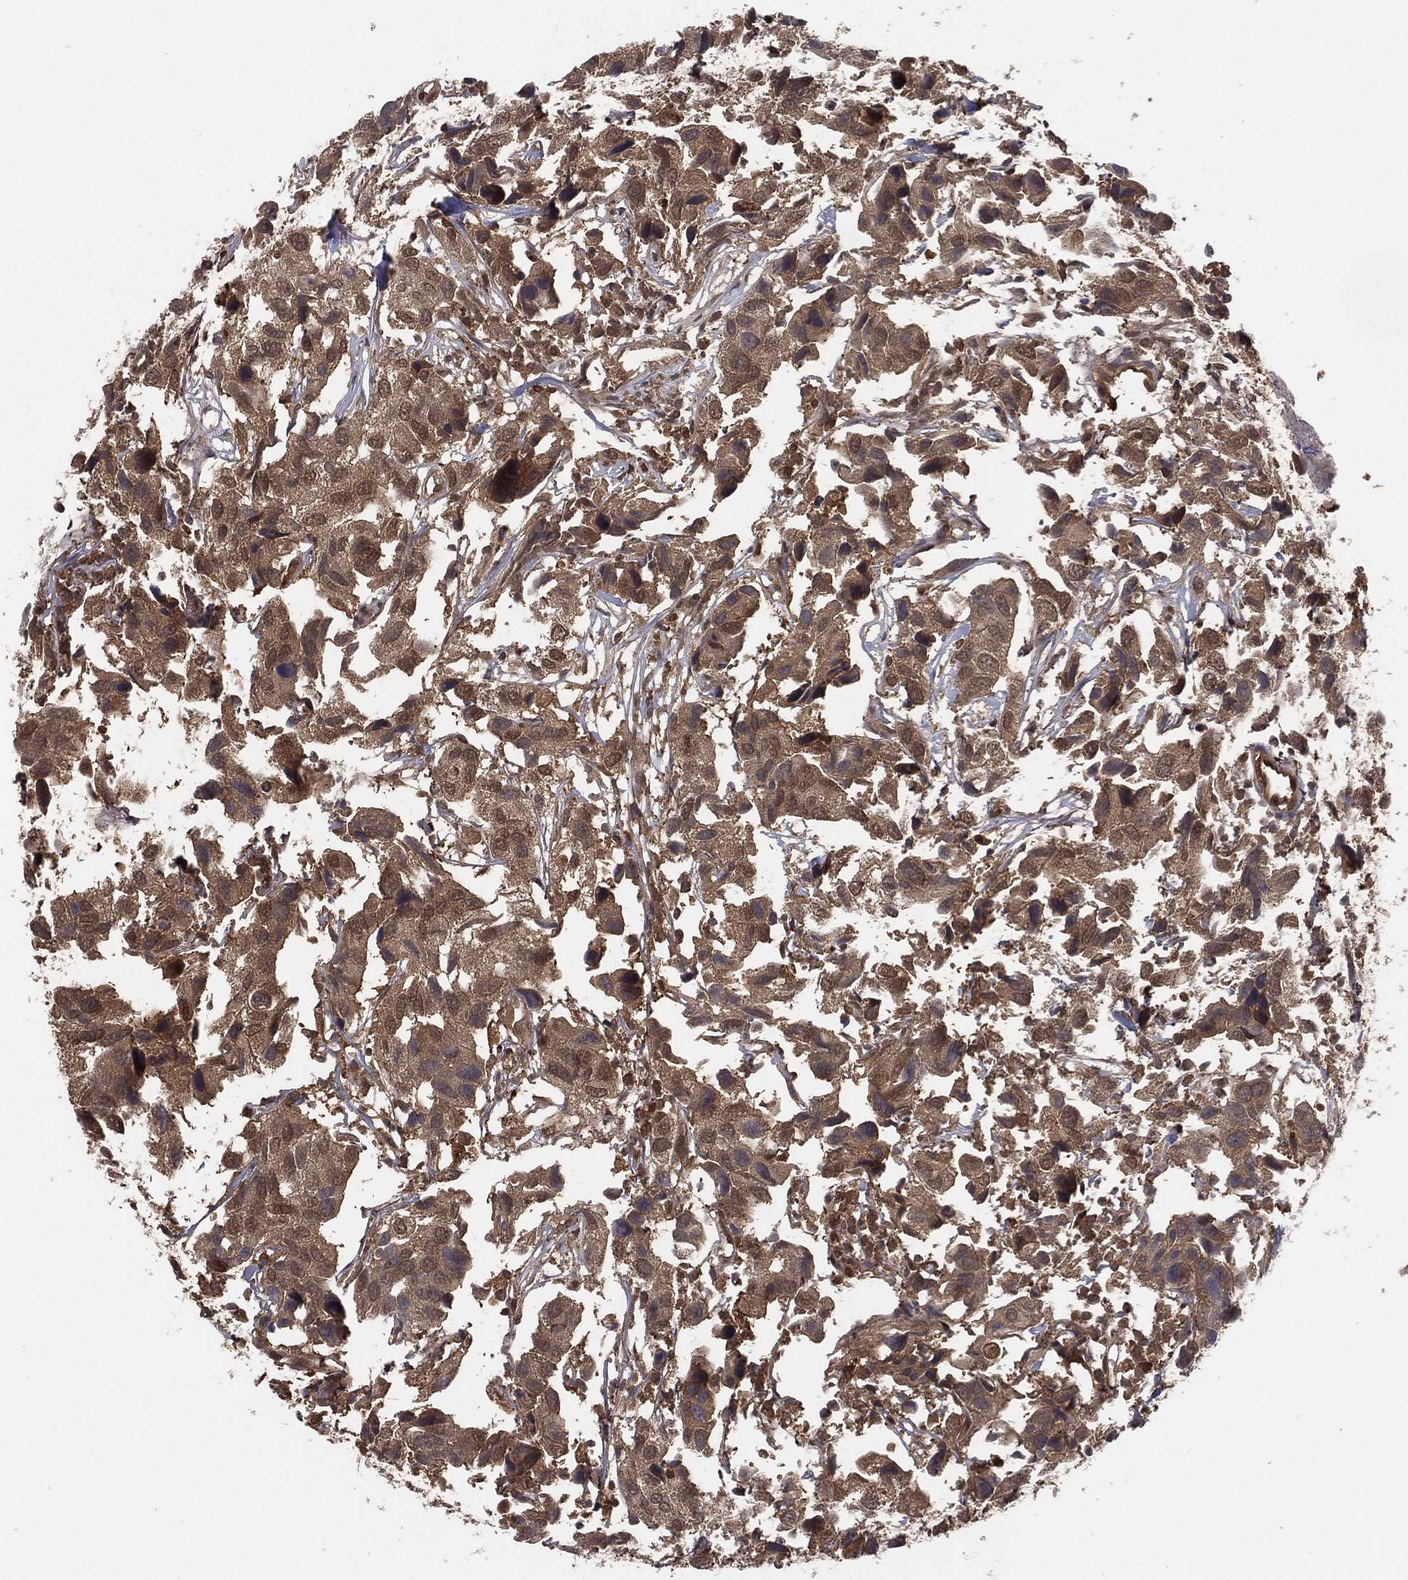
{"staining": {"intensity": "strong", "quantity": "25%-75%", "location": "cytoplasmic/membranous"}, "tissue": "urothelial cancer", "cell_type": "Tumor cells", "image_type": "cancer", "snomed": [{"axis": "morphology", "description": "Urothelial carcinoma, High grade"}, {"axis": "topography", "description": "Urinary bladder"}], "caption": "Protein expression analysis of human urothelial carcinoma (high-grade) reveals strong cytoplasmic/membranous staining in about 25%-75% of tumor cells.", "gene": "PSMG4", "patient": {"sex": "male", "age": 79}}